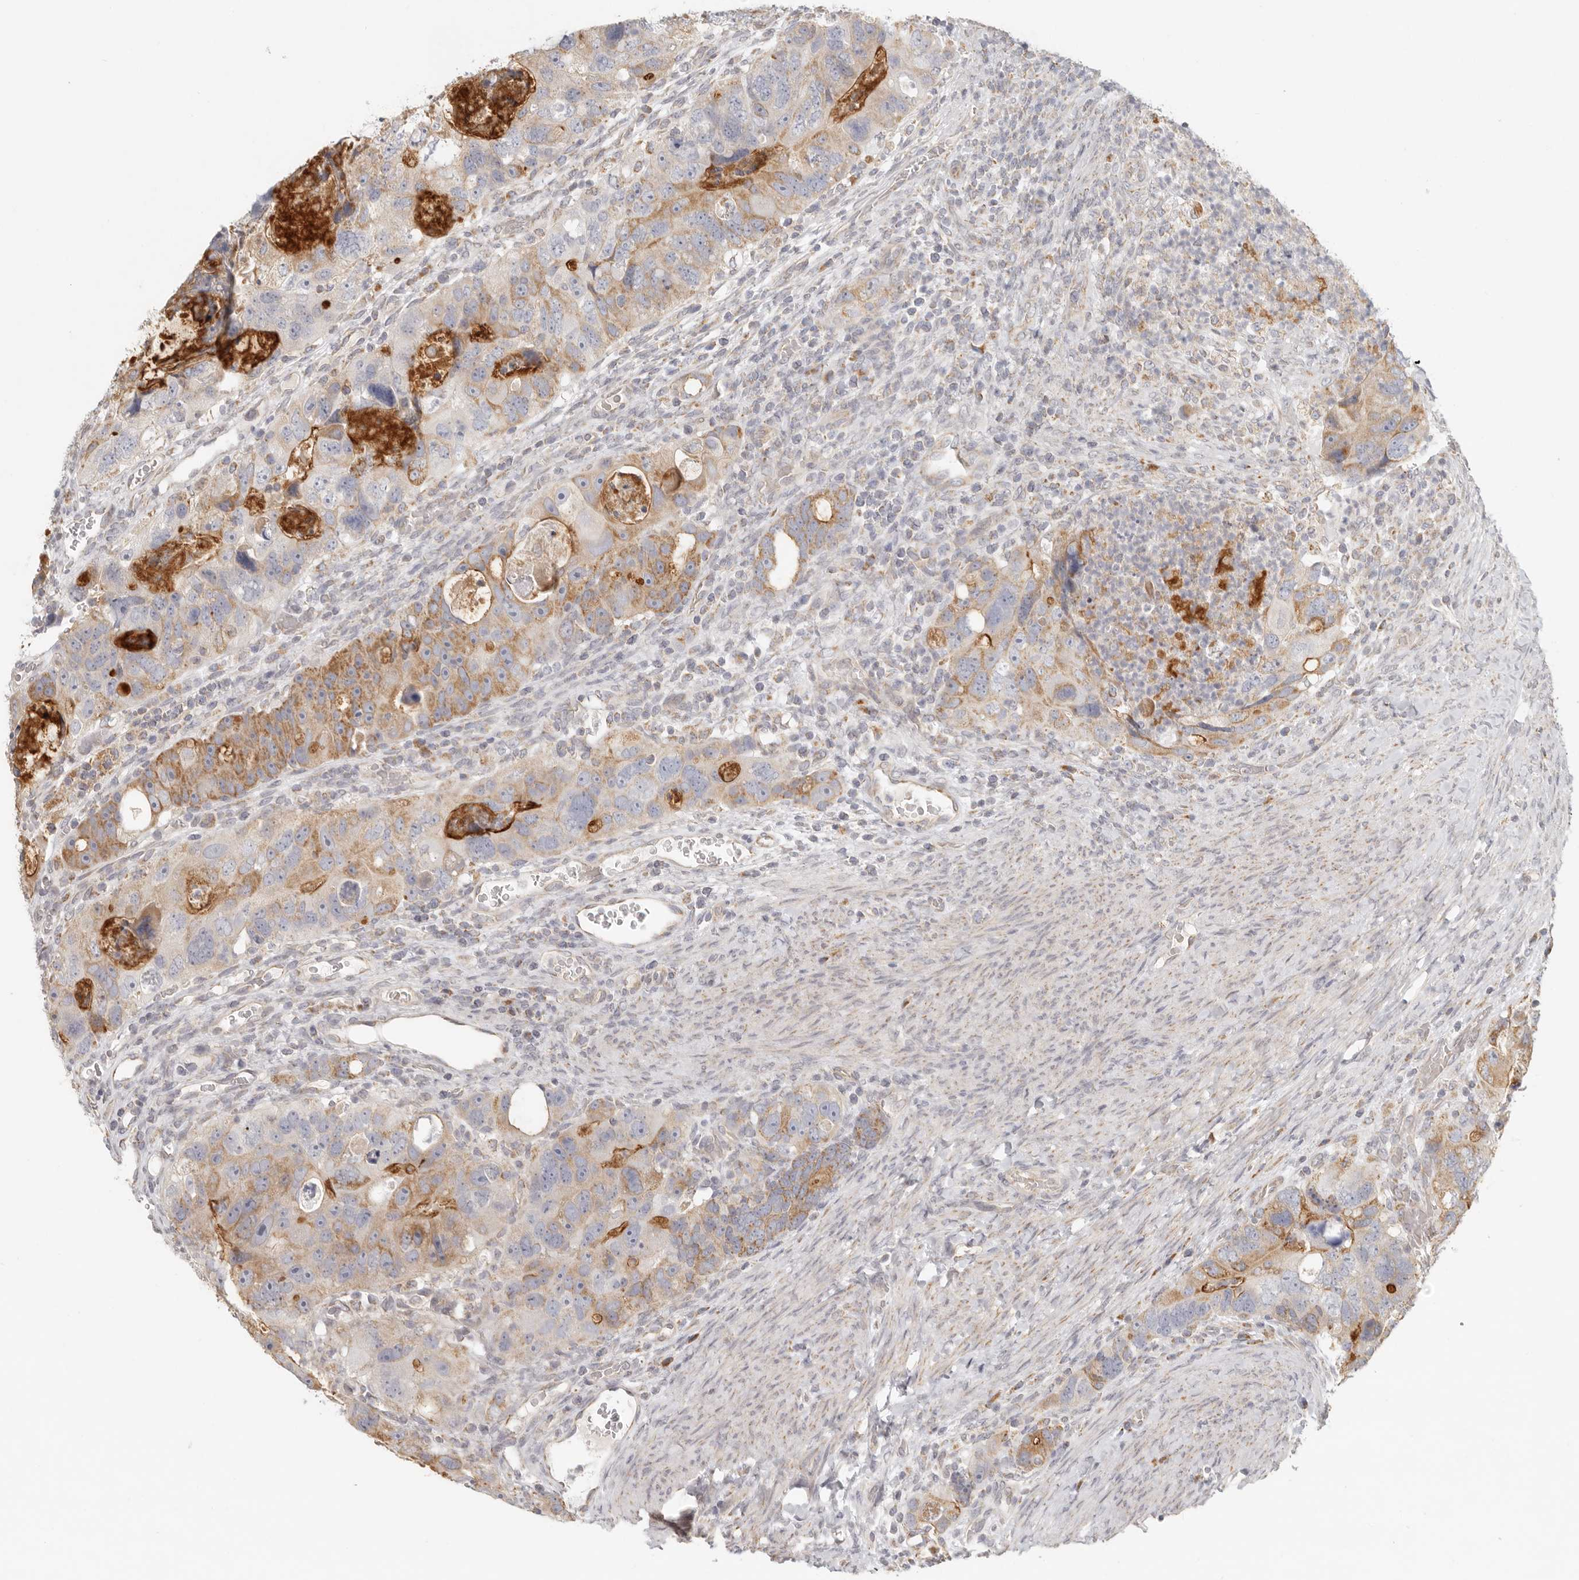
{"staining": {"intensity": "moderate", "quantity": ">75%", "location": "cytoplasmic/membranous"}, "tissue": "colorectal cancer", "cell_type": "Tumor cells", "image_type": "cancer", "snomed": [{"axis": "morphology", "description": "Adenocarcinoma, NOS"}, {"axis": "topography", "description": "Rectum"}], "caption": "High-power microscopy captured an IHC micrograph of colorectal adenocarcinoma, revealing moderate cytoplasmic/membranous staining in approximately >75% of tumor cells.", "gene": "KDF1", "patient": {"sex": "male", "age": 59}}